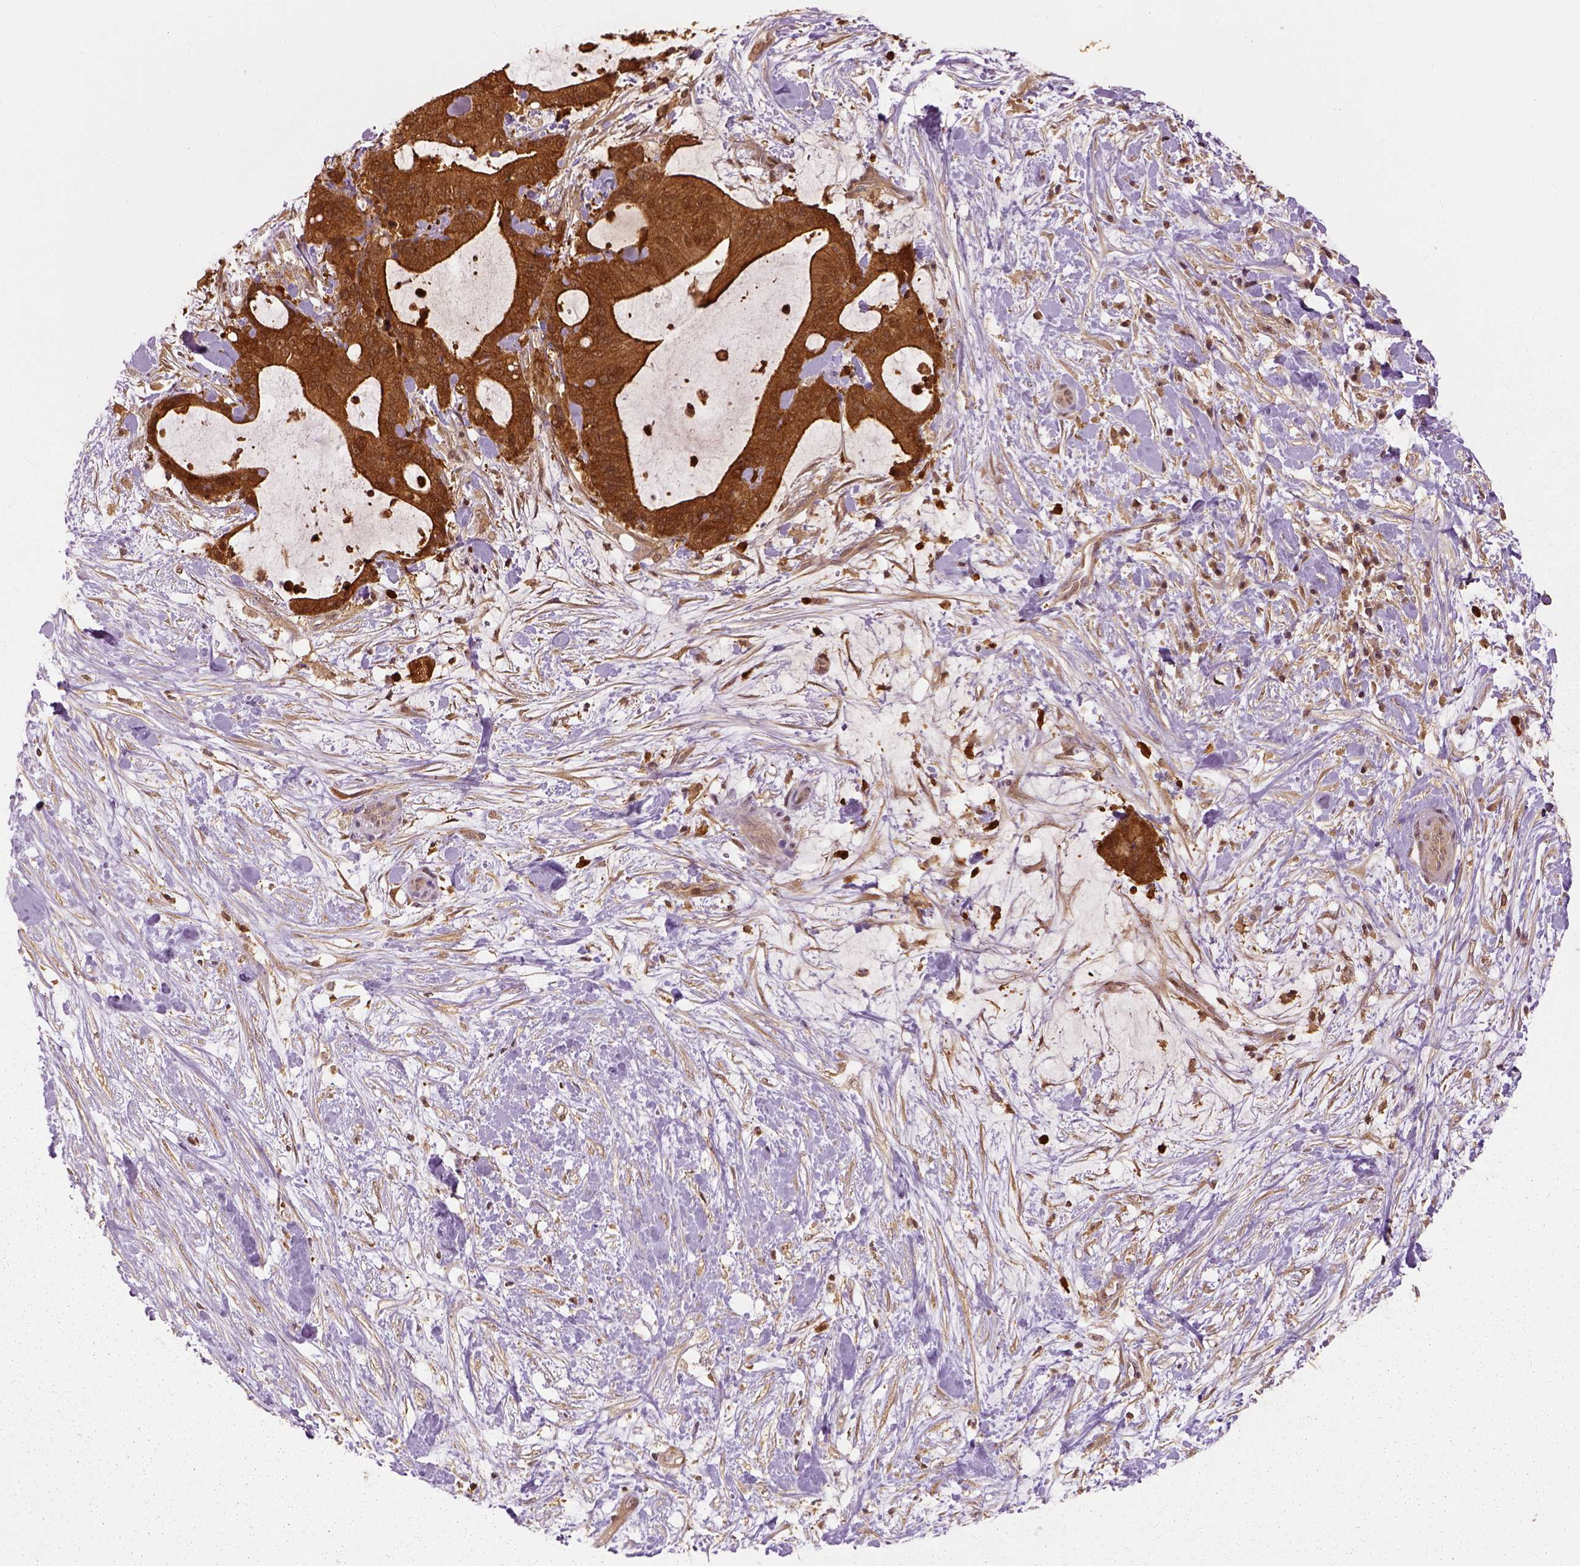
{"staining": {"intensity": "strong", "quantity": ">75%", "location": "cytoplasmic/membranous,nuclear"}, "tissue": "liver cancer", "cell_type": "Tumor cells", "image_type": "cancer", "snomed": [{"axis": "morphology", "description": "Cholangiocarcinoma"}, {"axis": "topography", "description": "Liver"}], "caption": "Cholangiocarcinoma (liver) stained with a brown dye demonstrates strong cytoplasmic/membranous and nuclear positive expression in about >75% of tumor cells.", "gene": "GPI", "patient": {"sex": "female", "age": 73}}